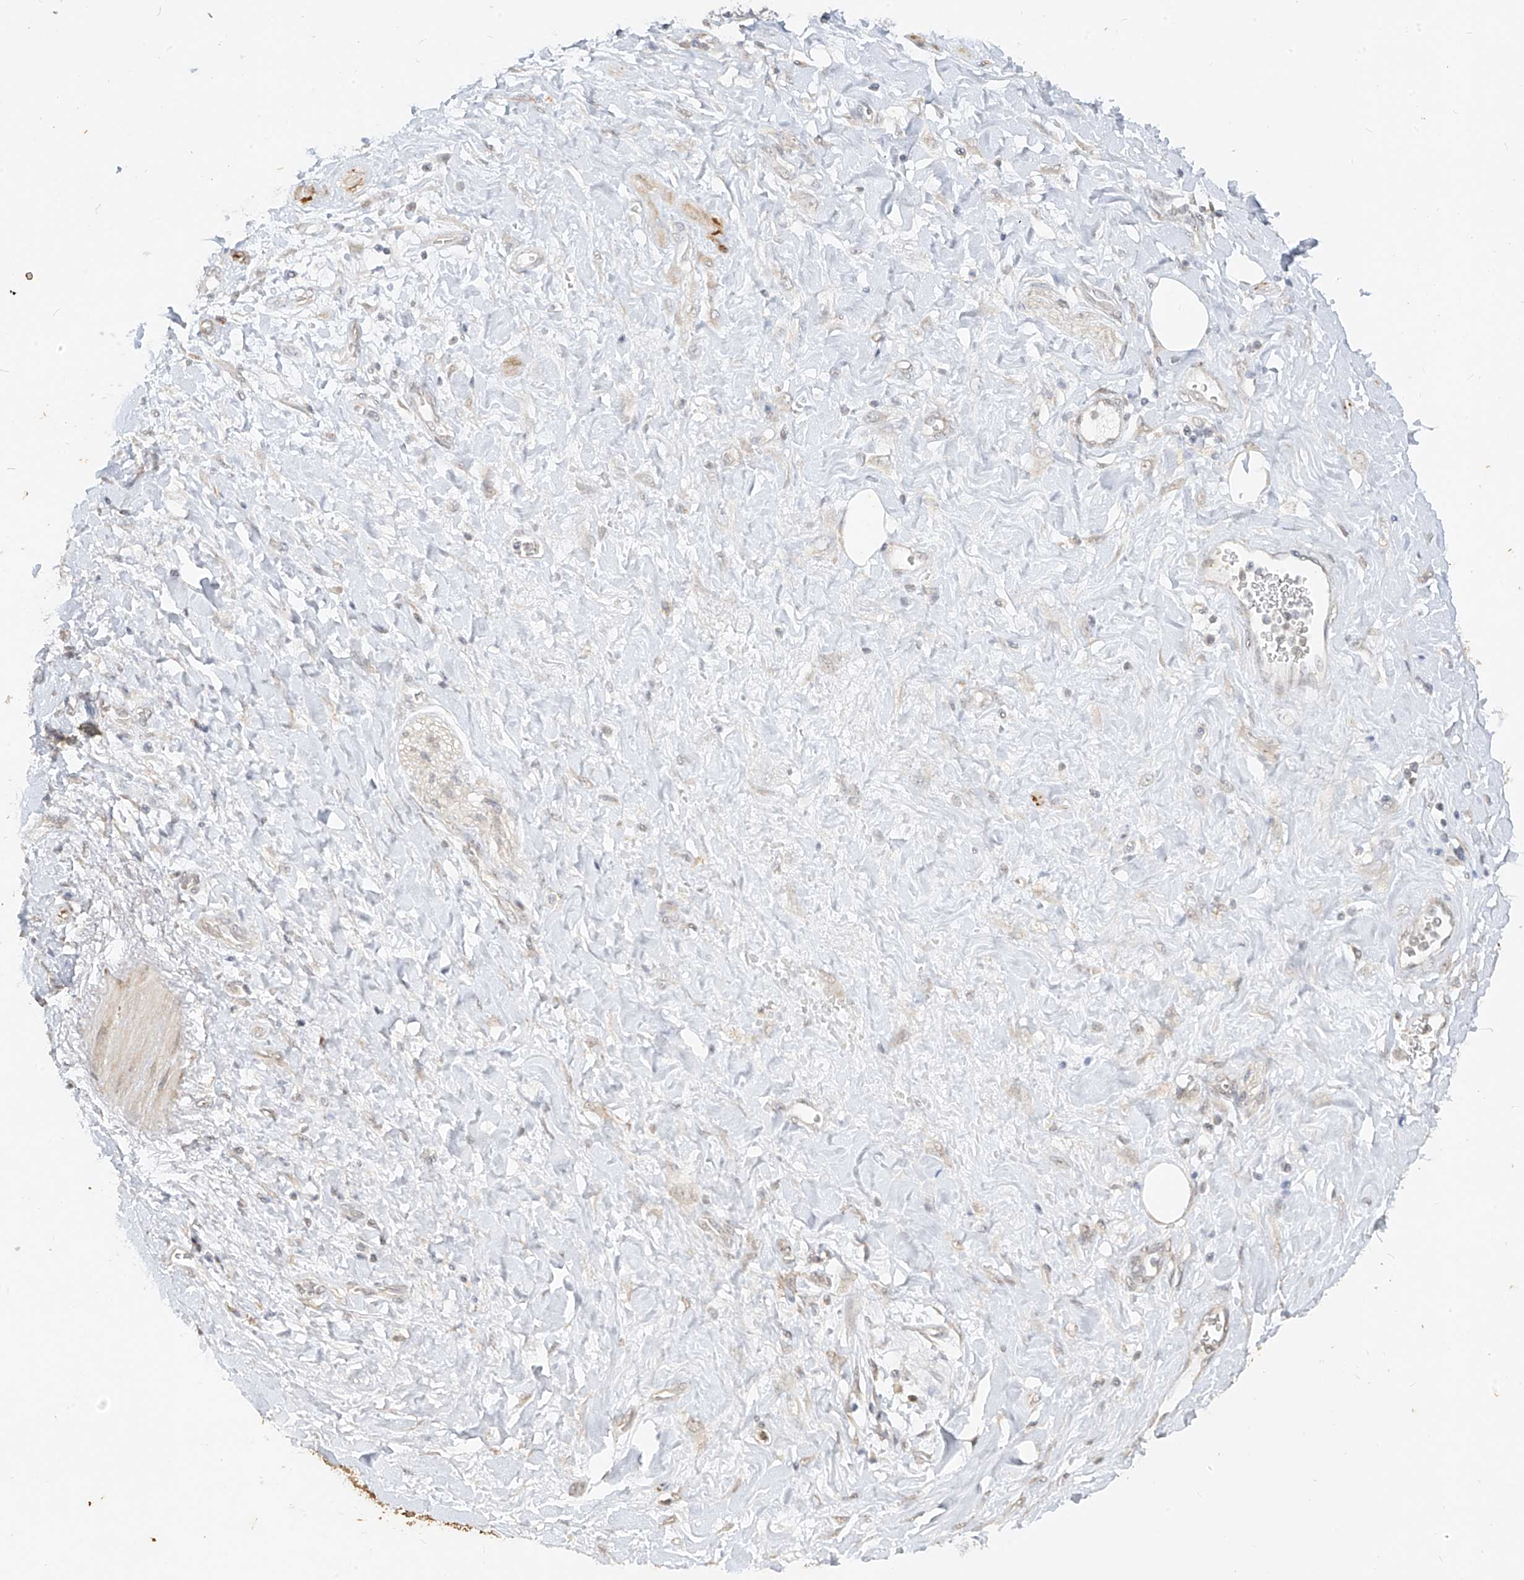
{"staining": {"intensity": "negative", "quantity": "none", "location": "none"}, "tissue": "soft tissue", "cell_type": "Fibroblasts", "image_type": "normal", "snomed": [{"axis": "morphology", "description": "Normal tissue, NOS"}, {"axis": "morphology", "description": "Adenocarcinoma, NOS"}, {"axis": "topography", "description": "Pancreas"}, {"axis": "topography", "description": "Peripheral nerve tissue"}], "caption": "Protein analysis of unremarkable soft tissue shows no significant expression in fibroblasts. Brightfield microscopy of immunohistochemistry stained with DAB (brown) and hematoxylin (blue), captured at high magnification.", "gene": "MTUS2", "patient": {"sex": "male", "age": 59}}